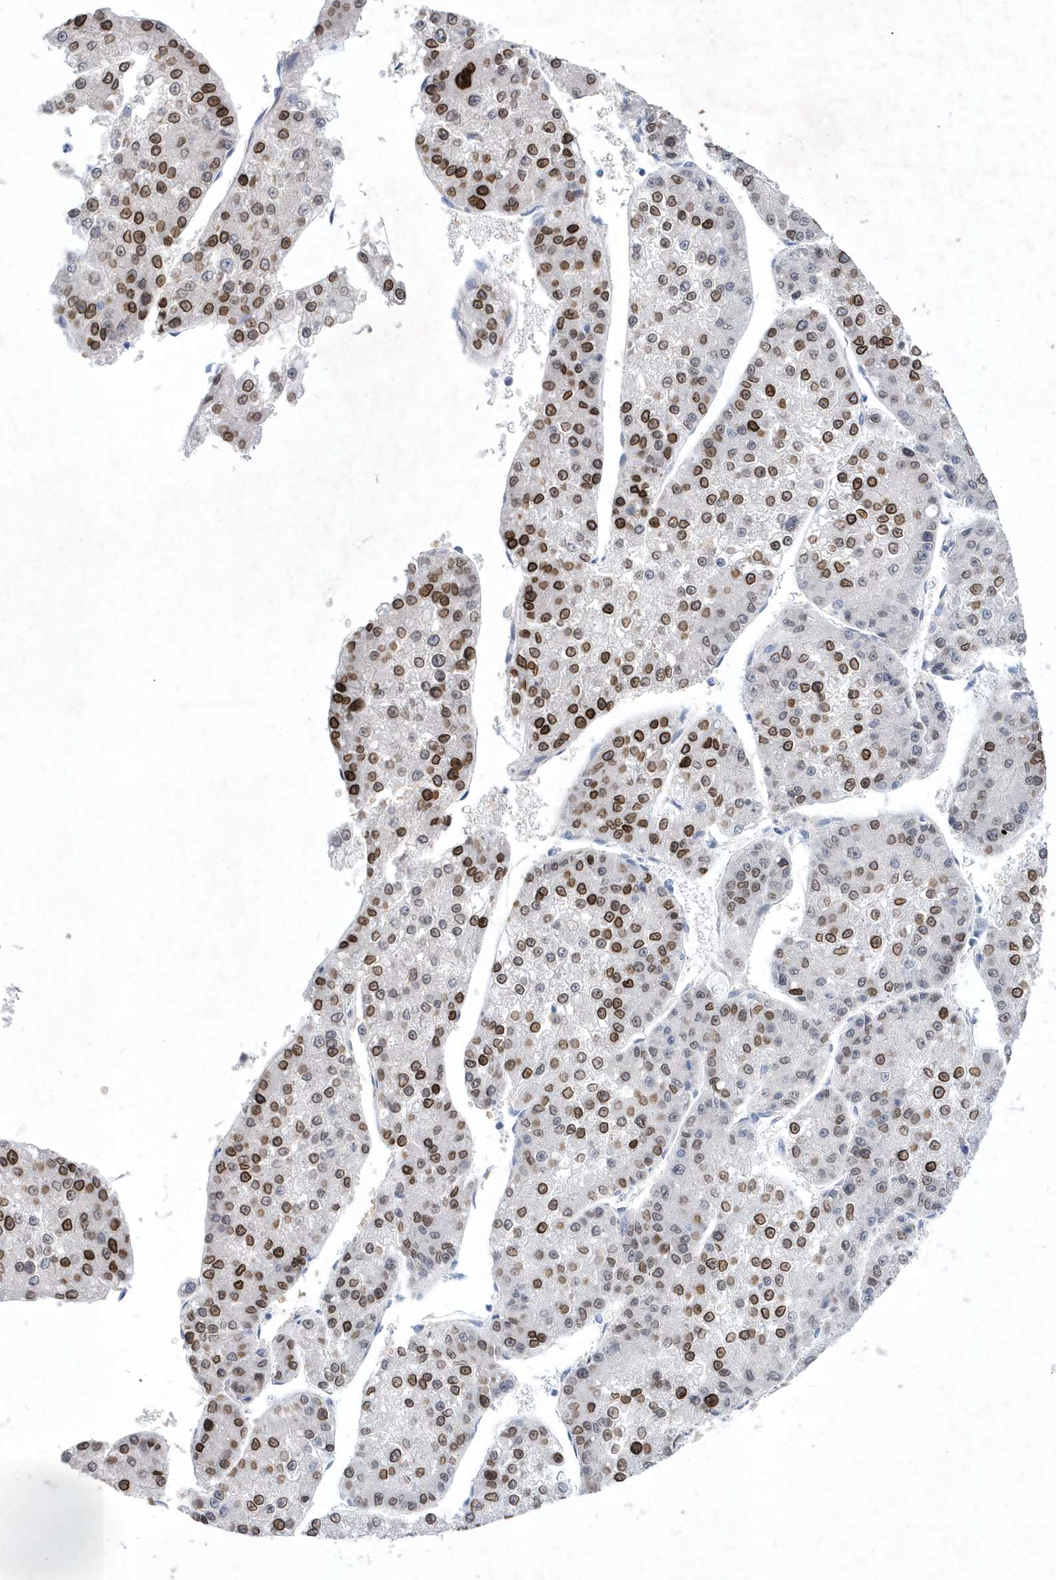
{"staining": {"intensity": "strong", "quantity": ">75%", "location": "cytoplasmic/membranous,nuclear"}, "tissue": "liver cancer", "cell_type": "Tumor cells", "image_type": "cancer", "snomed": [{"axis": "morphology", "description": "Carcinoma, Hepatocellular, NOS"}, {"axis": "topography", "description": "Liver"}], "caption": "This image shows immunohistochemistry staining of liver cancer, with high strong cytoplasmic/membranous and nuclear staining in about >75% of tumor cells.", "gene": "ZNF875", "patient": {"sex": "female", "age": 73}}